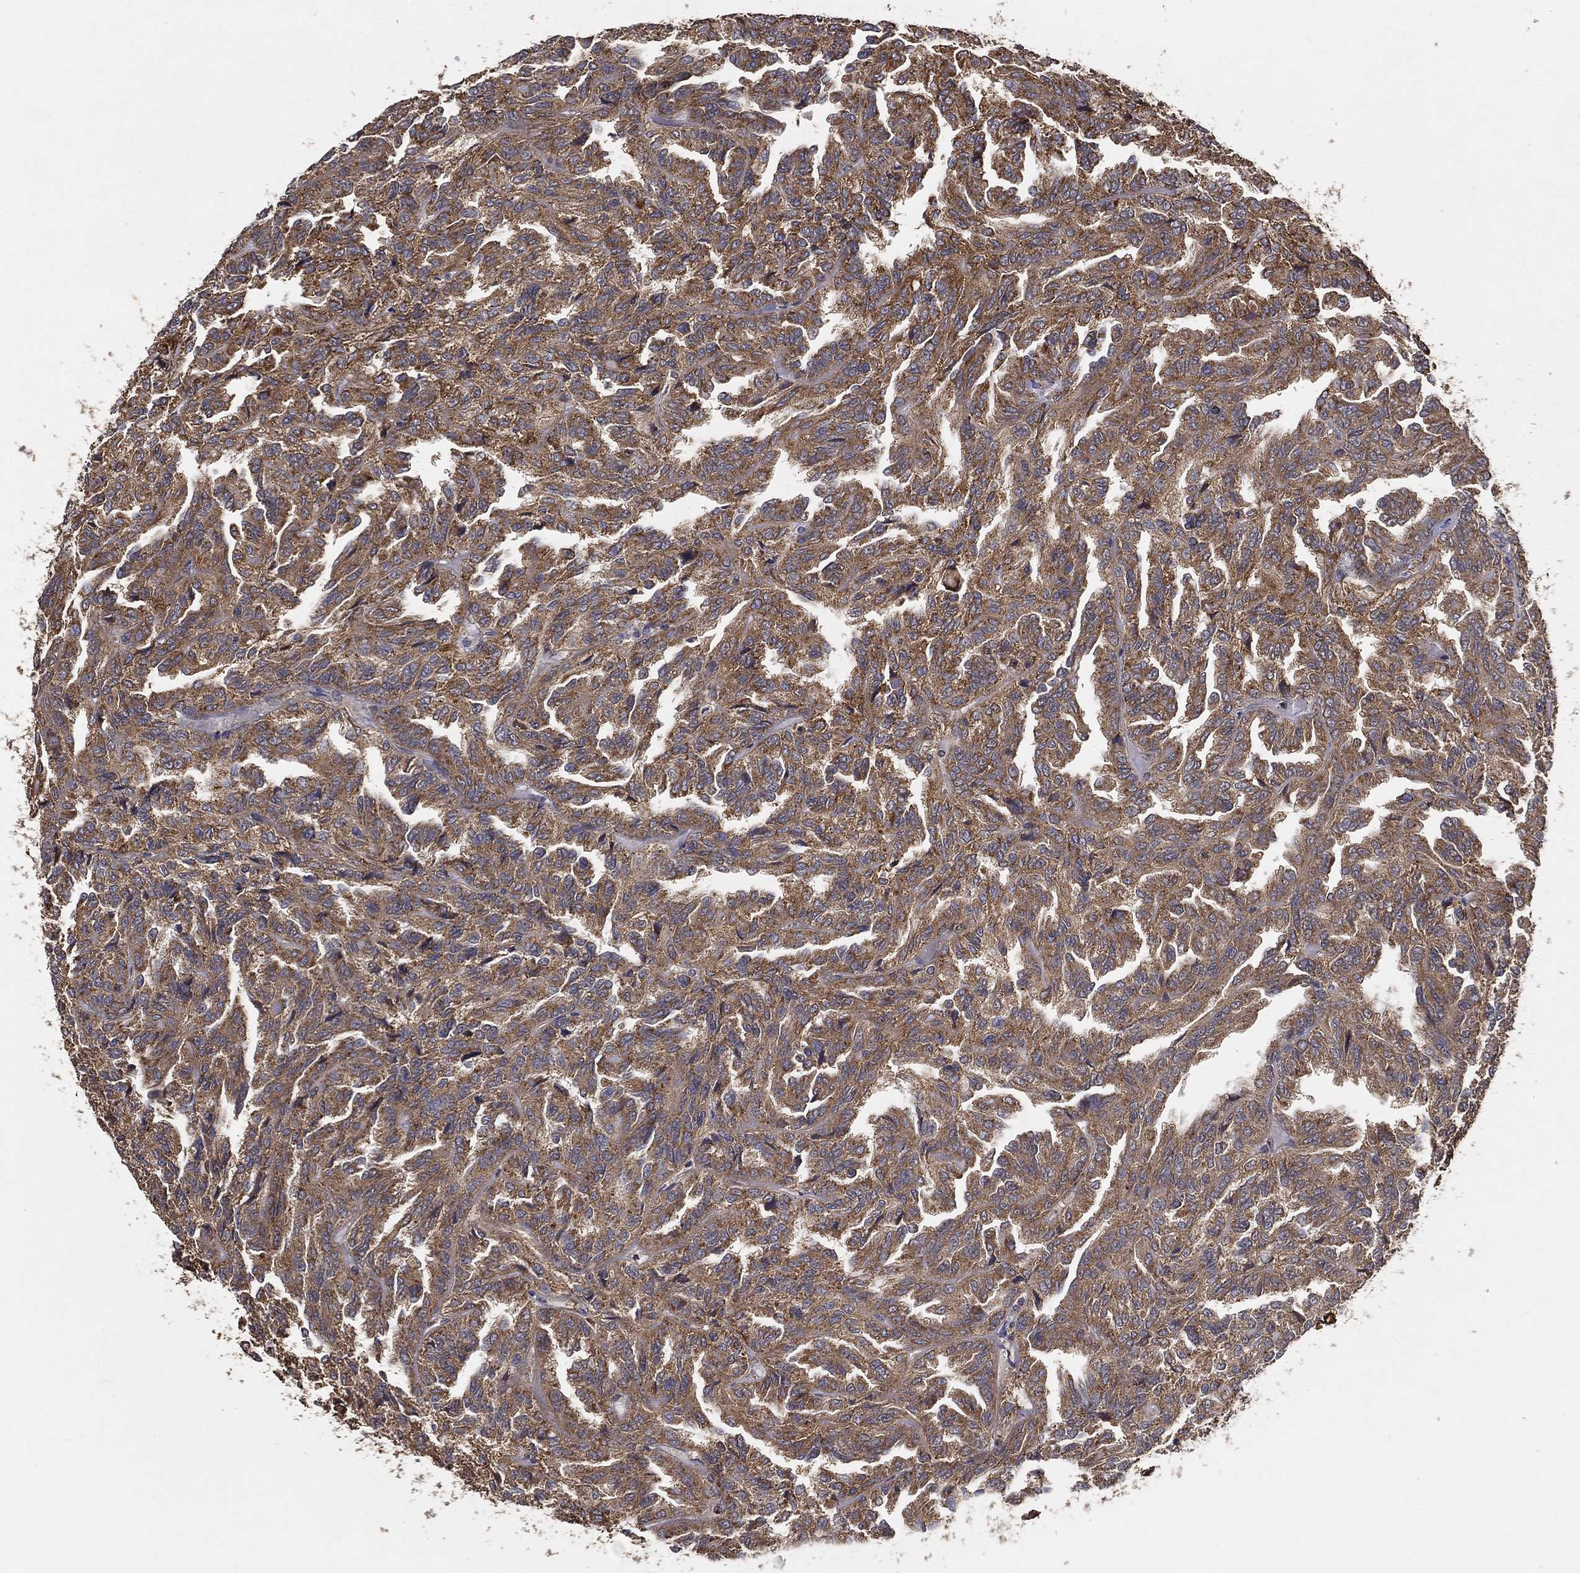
{"staining": {"intensity": "moderate", "quantity": ">75%", "location": "cytoplasmic/membranous"}, "tissue": "renal cancer", "cell_type": "Tumor cells", "image_type": "cancer", "snomed": [{"axis": "morphology", "description": "Adenocarcinoma, NOS"}, {"axis": "topography", "description": "Kidney"}], "caption": "Immunohistochemical staining of renal adenocarcinoma exhibits medium levels of moderate cytoplasmic/membranous protein positivity in approximately >75% of tumor cells. Using DAB (brown) and hematoxylin (blue) stains, captured at high magnification using brightfield microscopy.", "gene": "MT-ND1", "patient": {"sex": "male", "age": 79}}